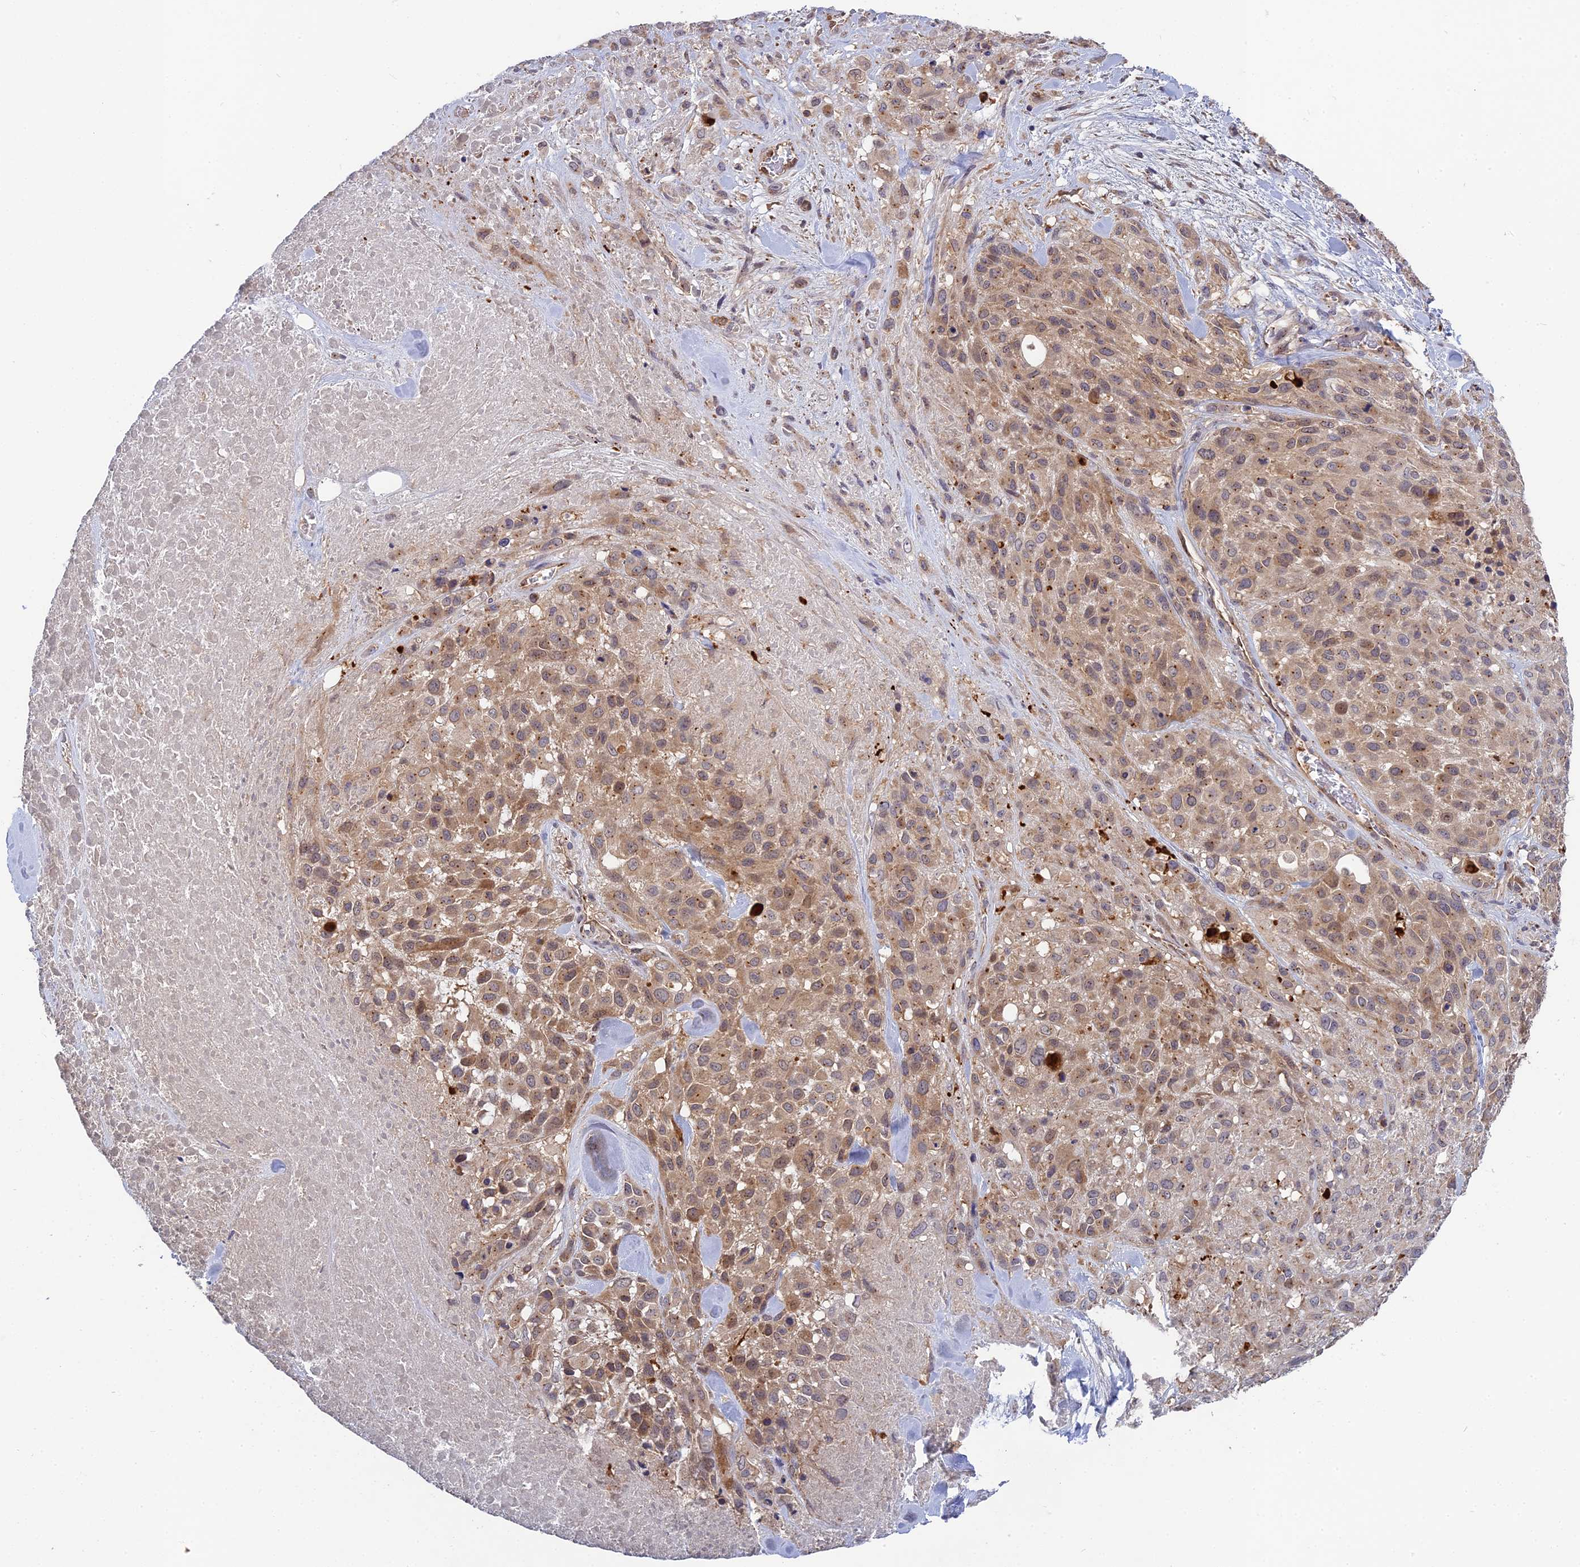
{"staining": {"intensity": "weak", "quantity": ">75%", "location": "cytoplasmic/membranous"}, "tissue": "melanoma", "cell_type": "Tumor cells", "image_type": "cancer", "snomed": [{"axis": "morphology", "description": "Malignant melanoma, Metastatic site"}, {"axis": "topography", "description": "Skin"}], "caption": "Protein expression analysis of malignant melanoma (metastatic site) shows weak cytoplasmic/membranous positivity in approximately >75% of tumor cells.", "gene": "RPIA", "patient": {"sex": "female", "age": 81}}